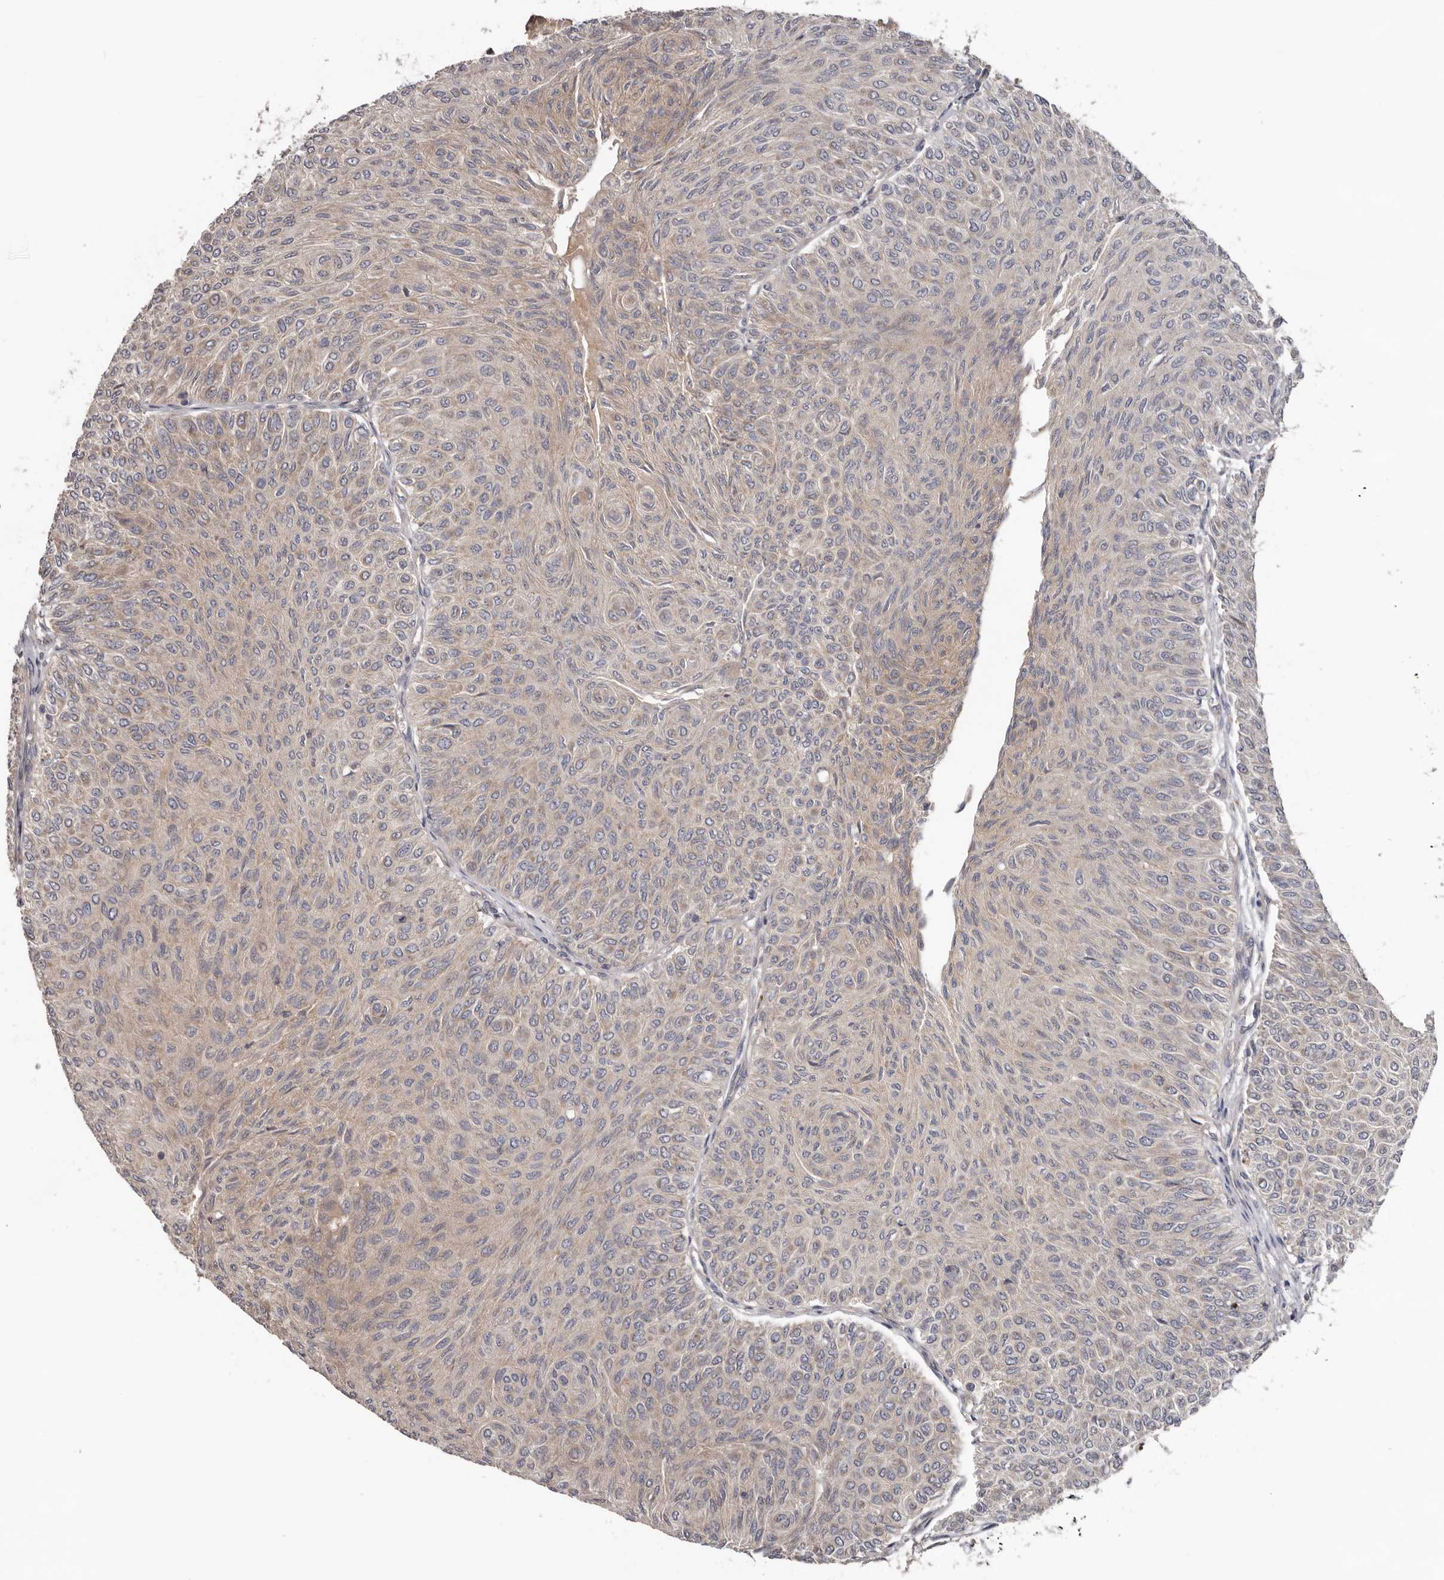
{"staining": {"intensity": "weak", "quantity": "25%-75%", "location": "cytoplasmic/membranous"}, "tissue": "urothelial cancer", "cell_type": "Tumor cells", "image_type": "cancer", "snomed": [{"axis": "morphology", "description": "Urothelial carcinoma, Low grade"}, {"axis": "topography", "description": "Urinary bladder"}], "caption": "Urothelial cancer stained for a protein (brown) demonstrates weak cytoplasmic/membranous positive positivity in about 25%-75% of tumor cells.", "gene": "HINT3", "patient": {"sex": "male", "age": 78}}